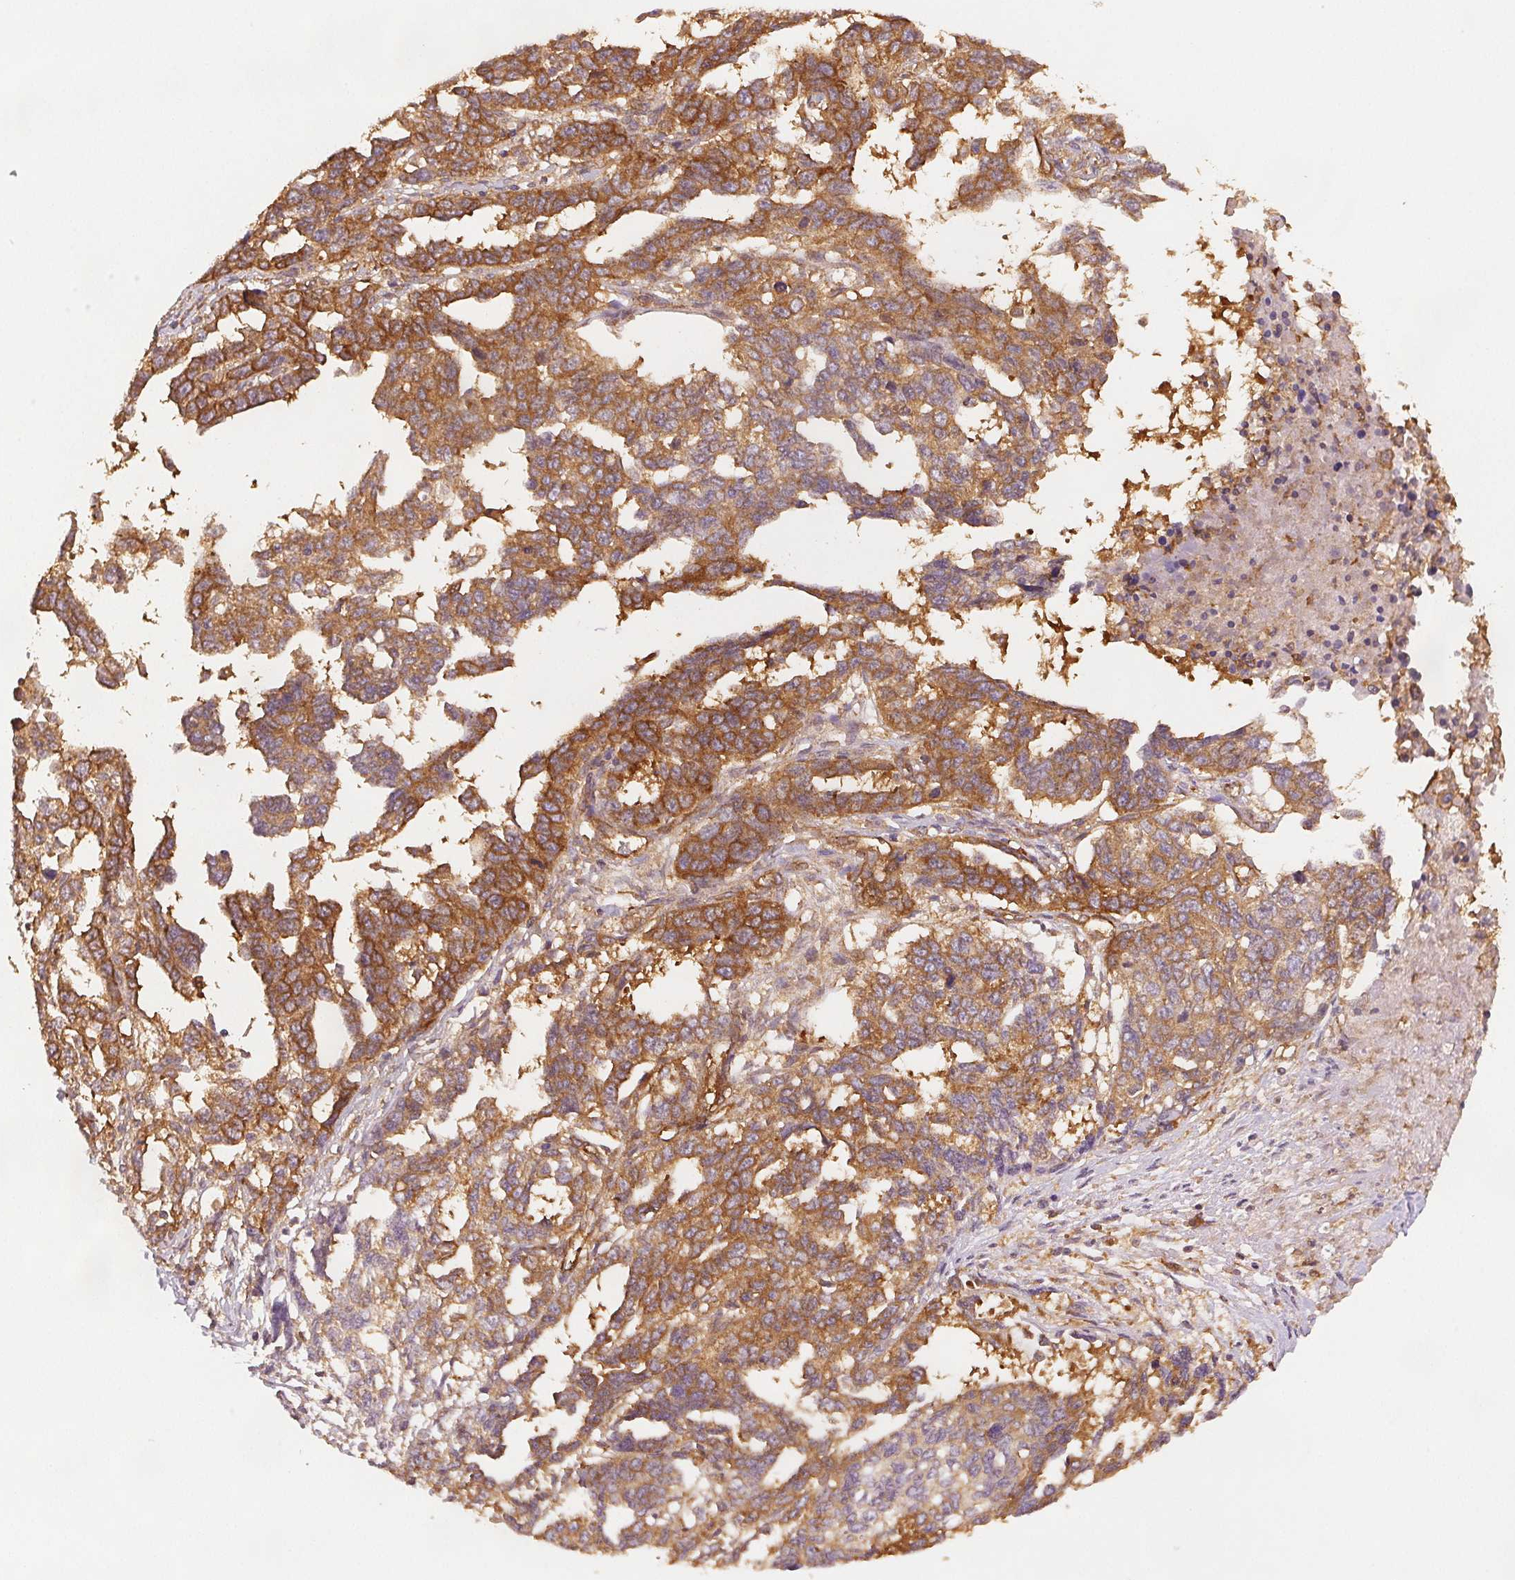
{"staining": {"intensity": "moderate", "quantity": ">75%", "location": "cytoplasmic/membranous"}, "tissue": "ovarian cancer", "cell_type": "Tumor cells", "image_type": "cancer", "snomed": [{"axis": "morphology", "description": "Cystadenocarcinoma, serous, NOS"}, {"axis": "topography", "description": "Ovary"}], "caption": "Serous cystadenocarcinoma (ovarian) was stained to show a protein in brown. There is medium levels of moderate cytoplasmic/membranous positivity in about >75% of tumor cells.", "gene": "DIAPH2", "patient": {"sex": "female", "age": 69}}